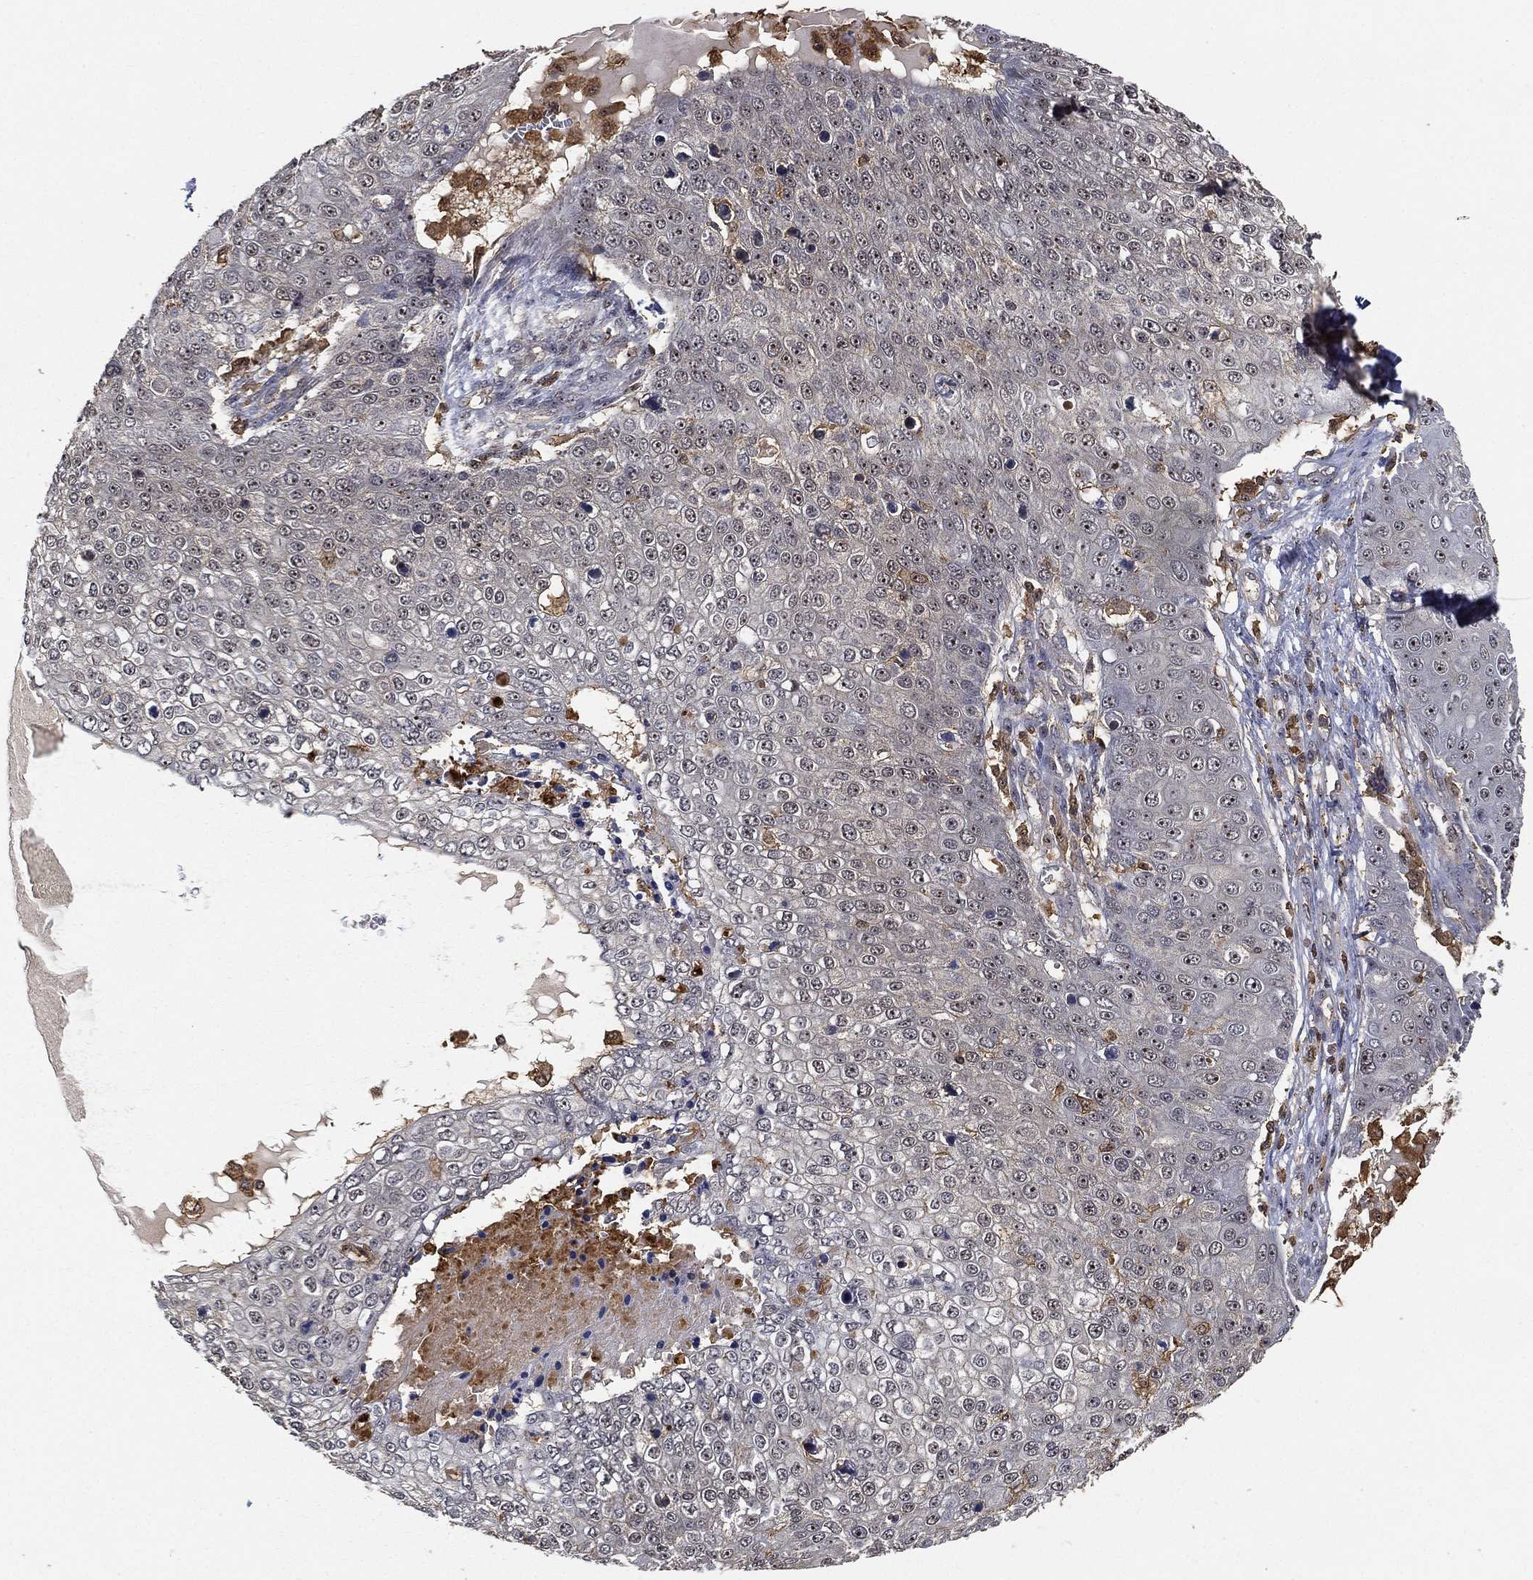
{"staining": {"intensity": "negative", "quantity": "none", "location": "none"}, "tissue": "skin cancer", "cell_type": "Tumor cells", "image_type": "cancer", "snomed": [{"axis": "morphology", "description": "Squamous cell carcinoma, NOS"}, {"axis": "topography", "description": "Skin"}], "caption": "A high-resolution image shows IHC staining of skin squamous cell carcinoma, which displays no significant expression in tumor cells. (DAB immunohistochemistry, high magnification).", "gene": "CRYL1", "patient": {"sex": "male", "age": 71}}